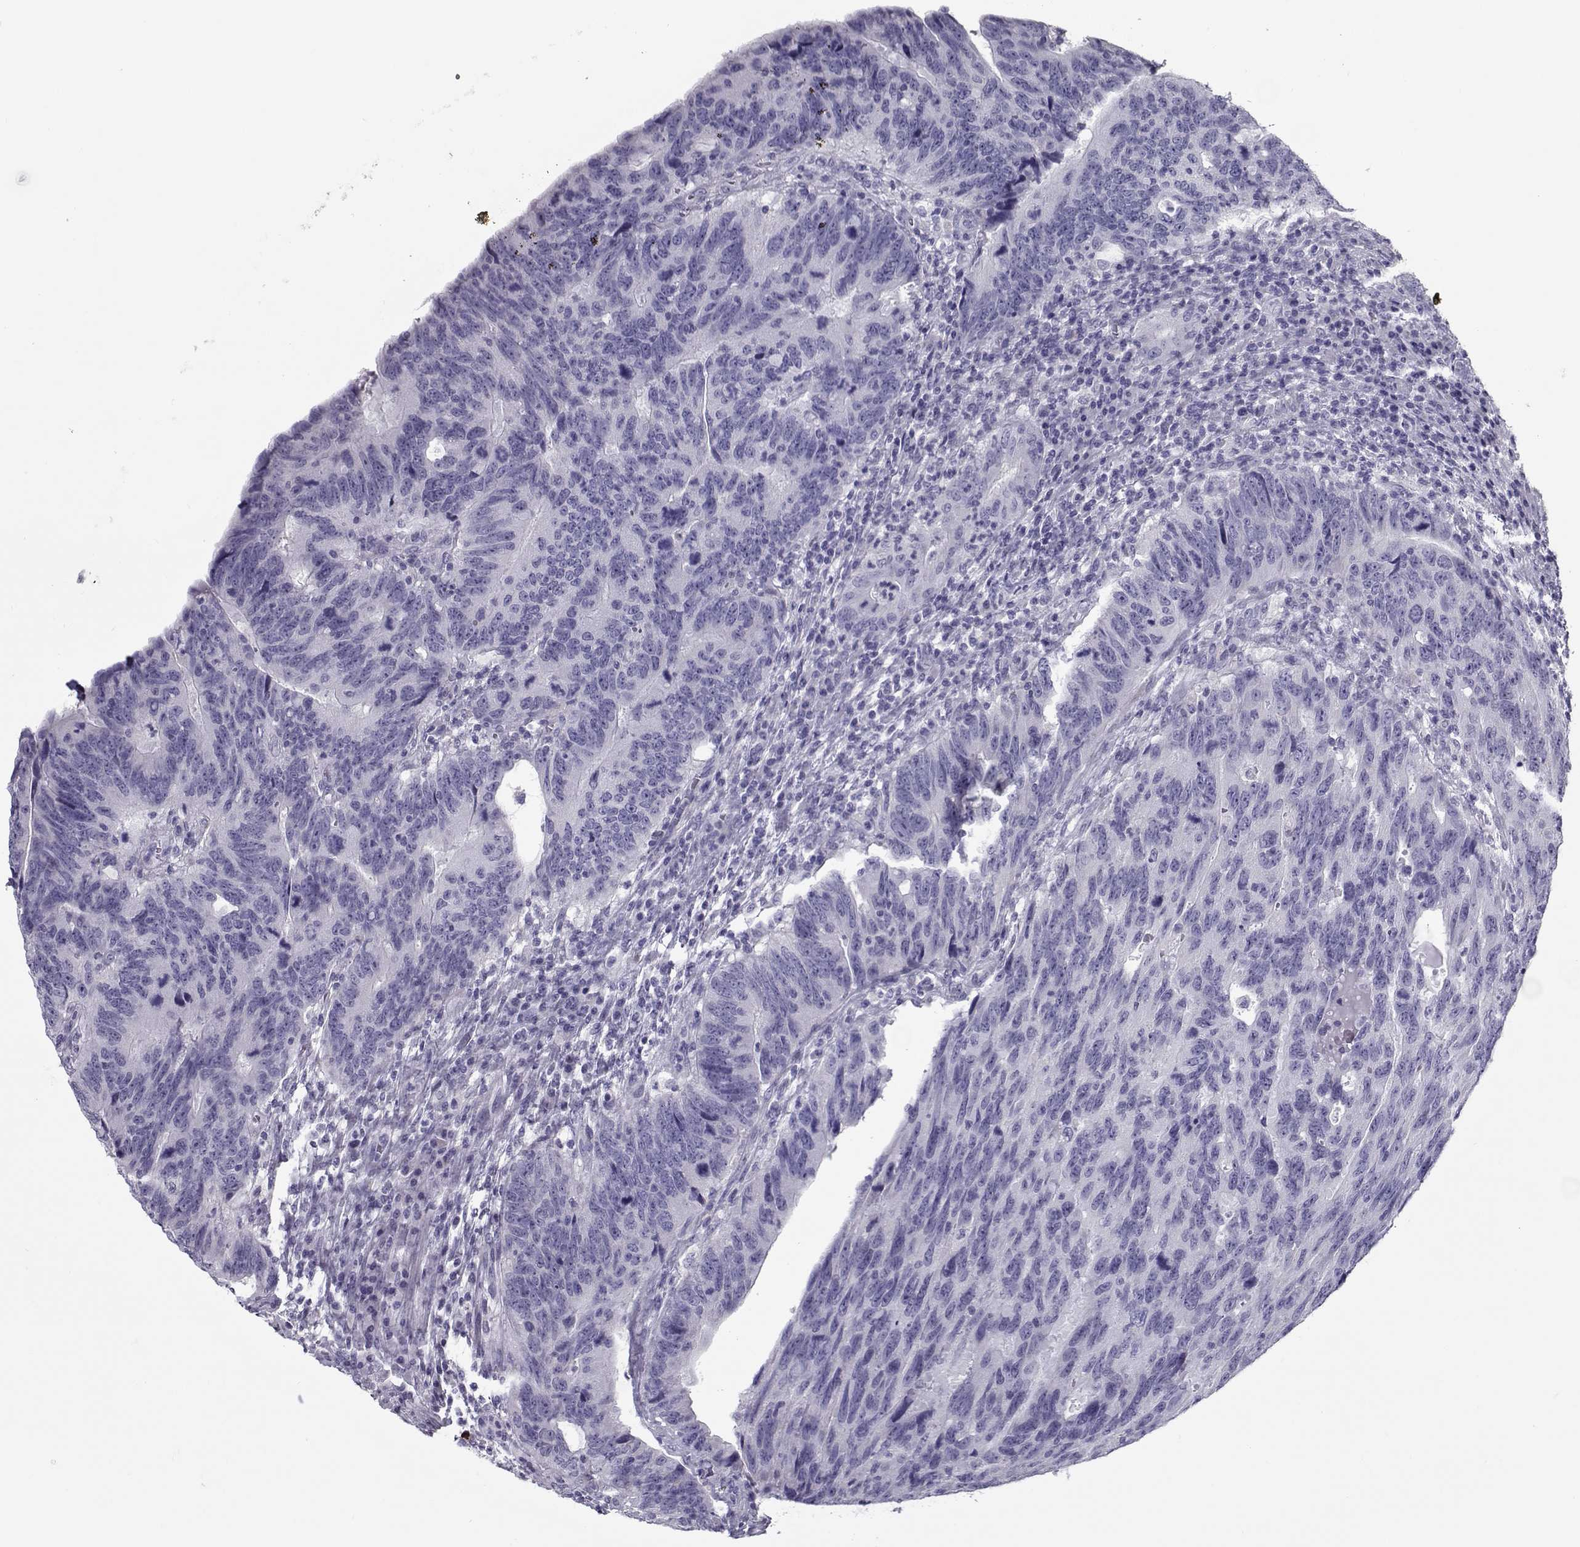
{"staining": {"intensity": "negative", "quantity": "none", "location": "none"}, "tissue": "colorectal cancer", "cell_type": "Tumor cells", "image_type": "cancer", "snomed": [{"axis": "morphology", "description": "Adenocarcinoma, NOS"}, {"axis": "topography", "description": "Colon"}], "caption": "High power microscopy image of an IHC image of colorectal cancer (adenocarcinoma), revealing no significant expression in tumor cells.", "gene": "GAGE2A", "patient": {"sex": "female", "age": 77}}